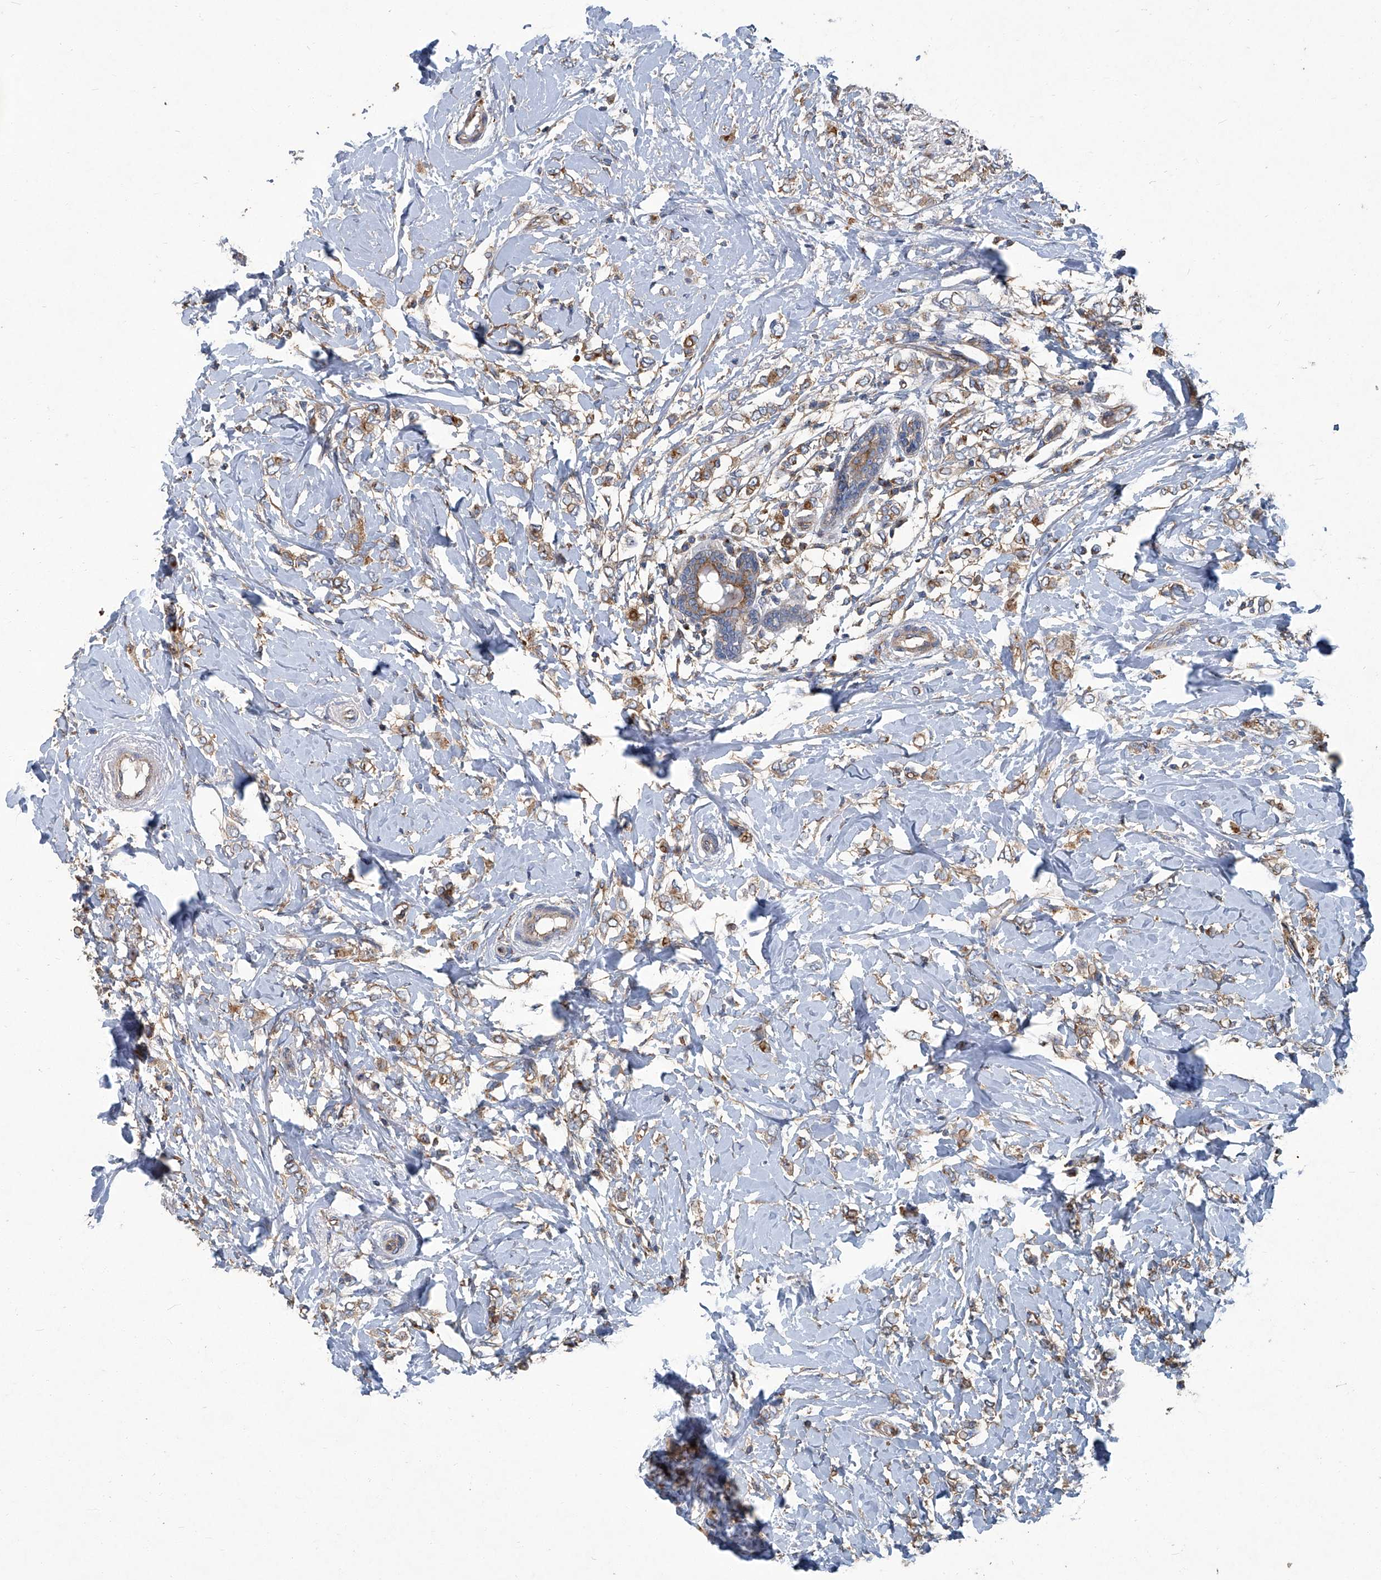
{"staining": {"intensity": "moderate", "quantity": "25%-75%", "location": "cytoplasmic/membranous"}, "tissue": "breast cancer", "cell_type": "Tumor cells", "image_type": "cancer", "snomed": [{"axis": "morphology", "description": "Normal tissue, NOS"}, {"axis": "morphology", "description": "Lobular carcinoma"}, {"axis": "topography", "description": "Breast"}], "caption": "A photomicrograph of human lobular carcinoma (breast) stained for a protein reveals moderate cytoplasmic/membranous brown staining in tumor cells.", "gene": "PIGH", "patient": {"sex": "female", "age": 47}}